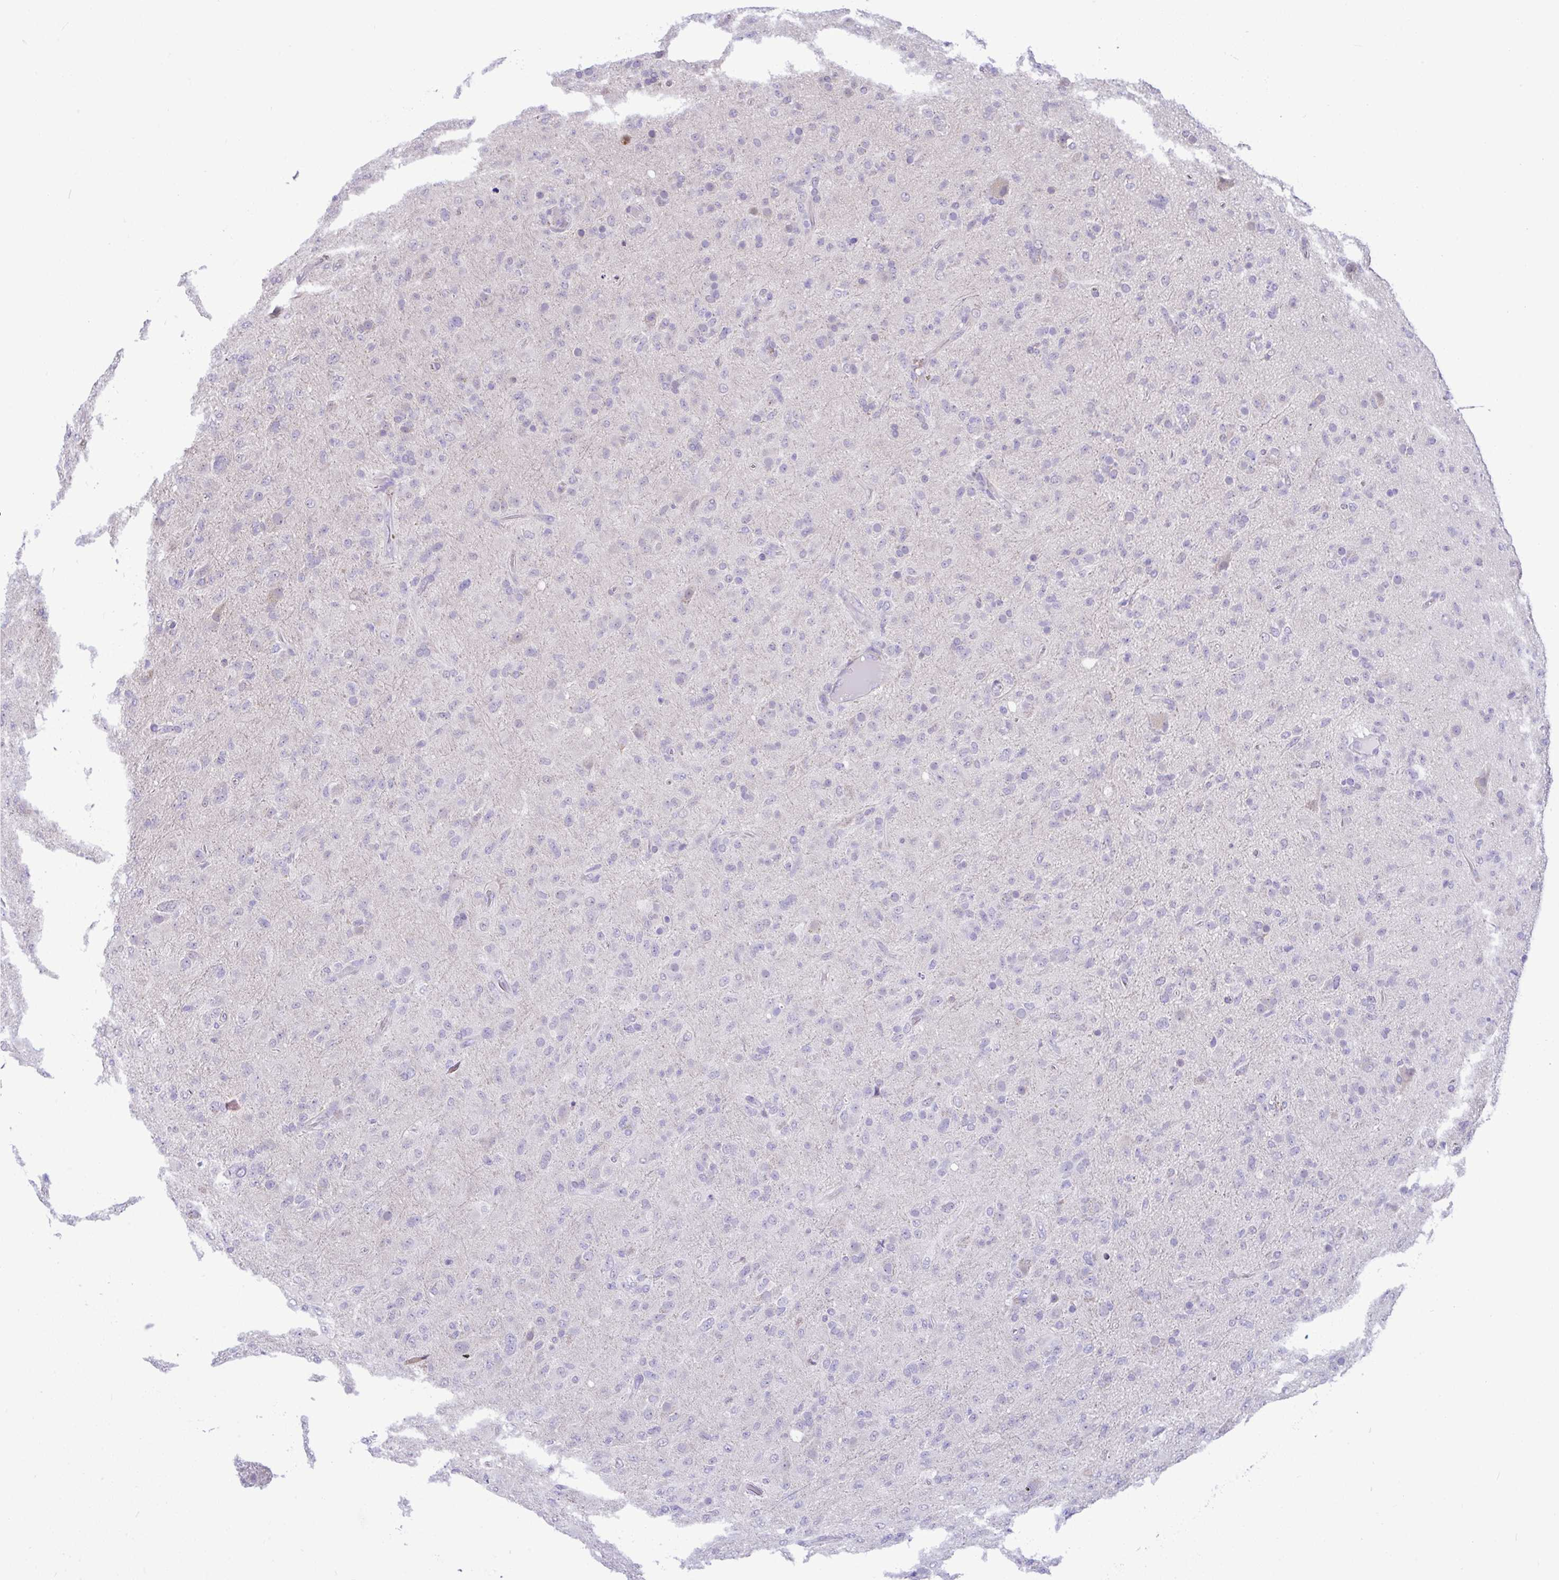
{"staining": {"intensity": "negative", "quantity": "none", "location": "none"}, "tissue": "glioma", "cell_type": "Tumor cells", "image_type": "cancer", "snomed": [{"axis": "morphology", "description": "Glioma, malignant, Low grade"}, {"axis": "topography", "description": "Brain"}], "caption": "A high-resolution photomicrograph shows immunohistochemistry staining of glioma, which shows no significant staining in tumor cells. (Immunohistochemistry (ihc), brightfield microscopy, high magnification).", "gene": "ZNF485", "patient": {"sex": "male", "age": 65}}